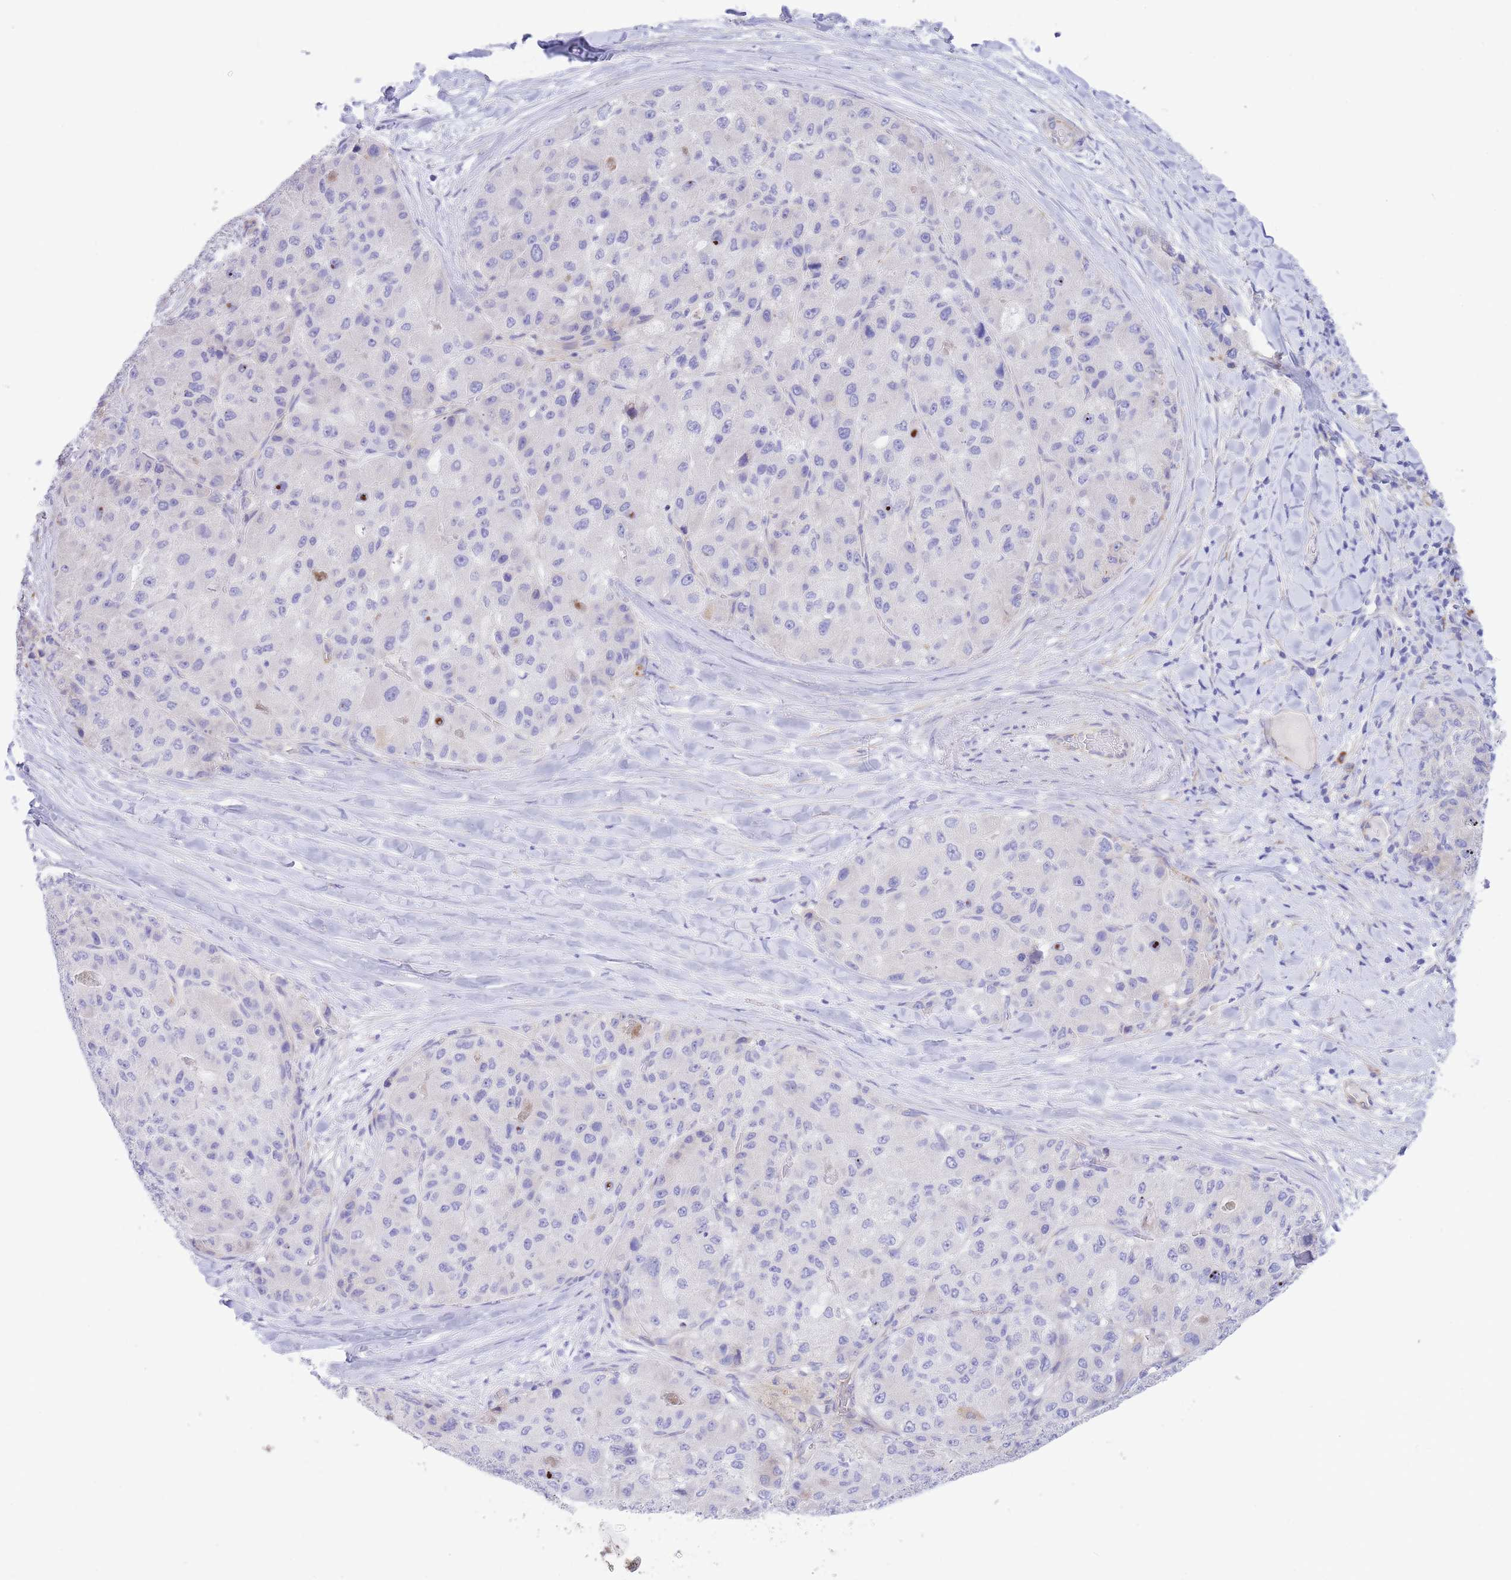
{"staining": {"intensity": "moderate", "quantity": "<25%", "location": "nuclear"}, "tissue": "liver cancer", "cell_type": "Tumor cells", "image_type": "cancer", "snomed": [{"axis": "morphology", "description": "Carcinoma, Hepatocellular, NOS"}, {"axis": "topography", "description": "Liver"}], "caption": "IHC histopathology image of neoplastic tissue: liver cancer stained using immunohistochemistry shows low levels of moderate protein expression localized specifically in the nuclear of tumor cells, appearing as a nuclear brown color.", "gene": "DET1", "patient": {"sex": "male", "age": 80}}